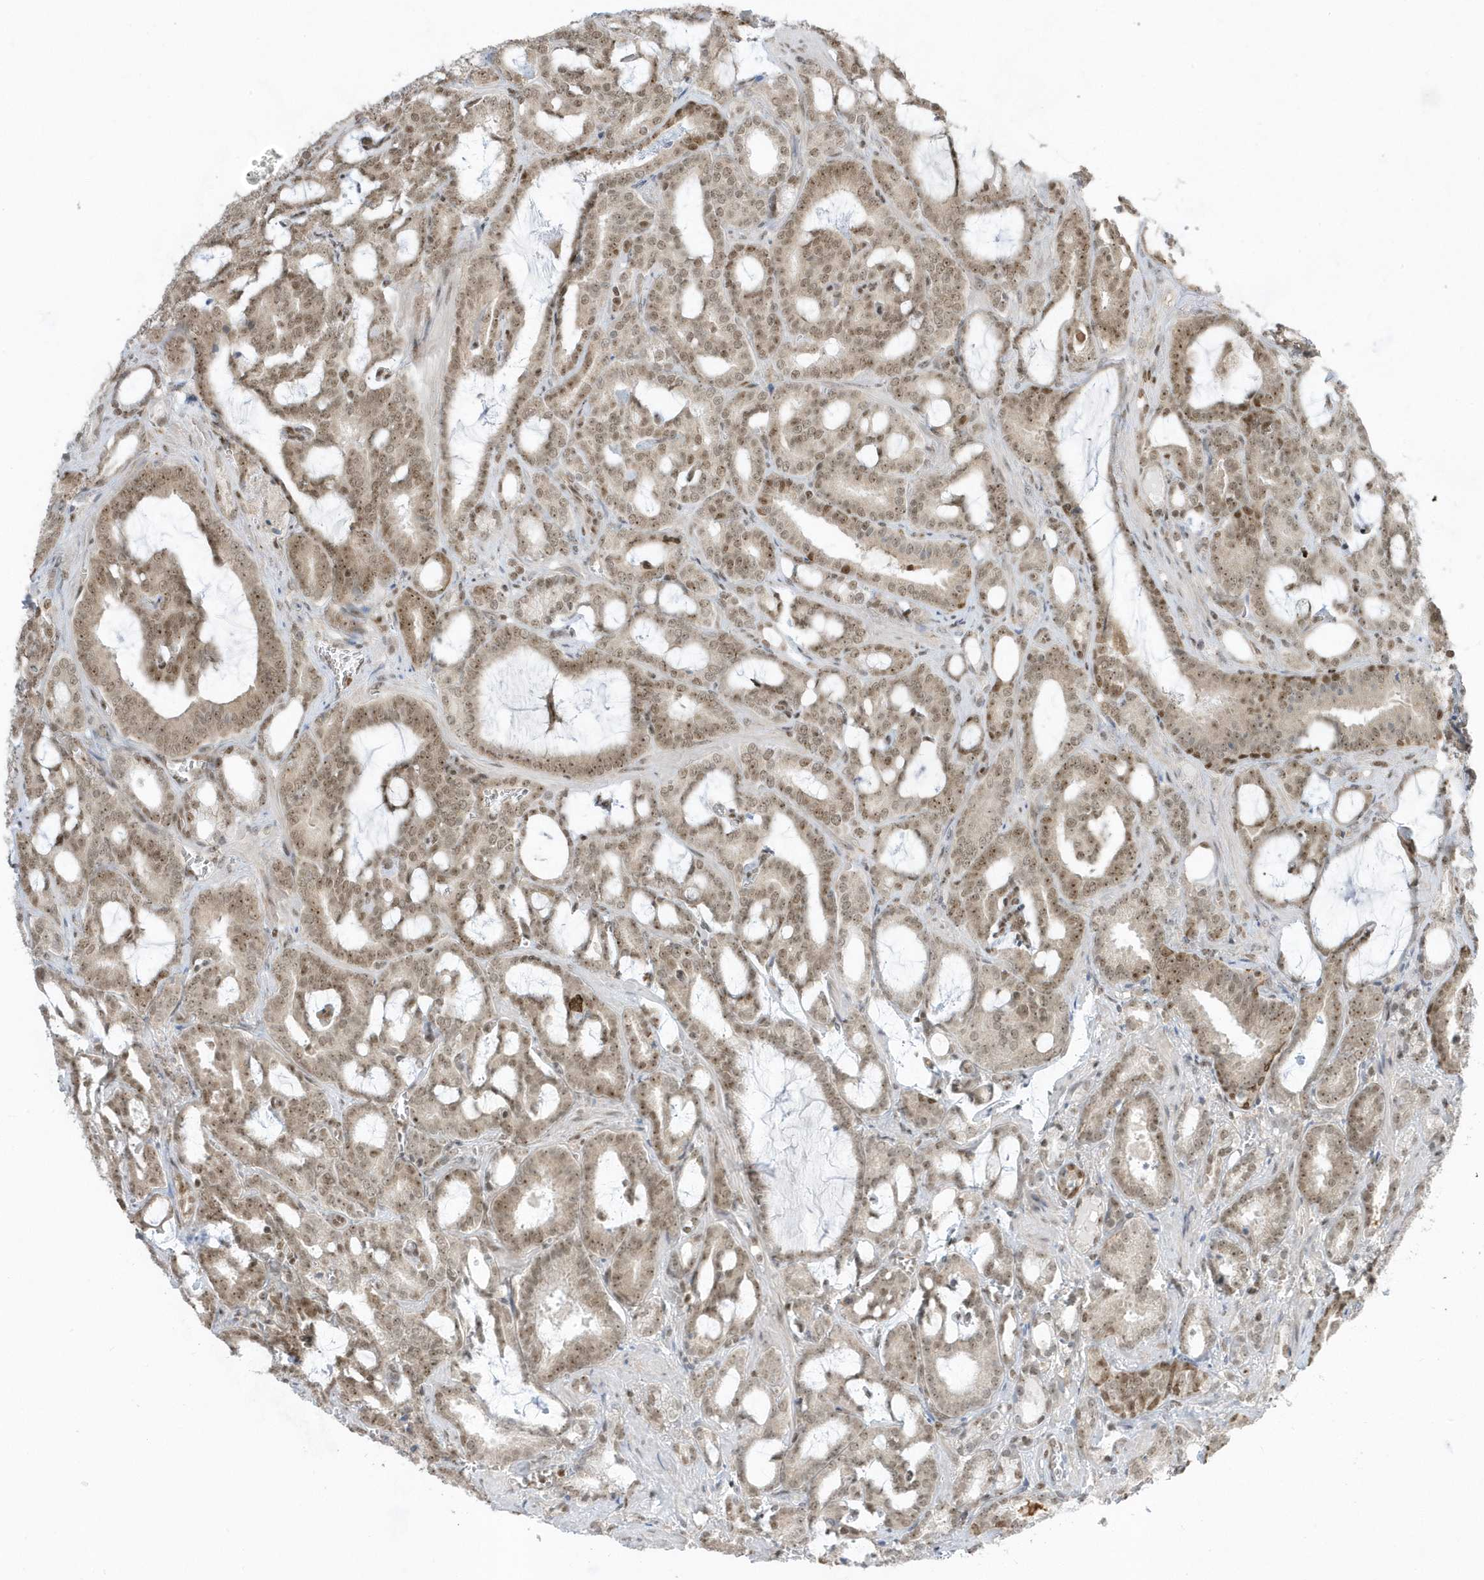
{"staining": {"intensity": "weak", "quantity": ">75%", "location": "nuclear"}, "tissue": "prostate cancer", "cell_type": "Tumor cells", "image_type": "cancer", "snomed": [{"axis": "morphology", "description": "Adenocarcinoma, High grade"}, {"axis": "topography", "description": "Prostate and seminal vesicle, NOS"}], "caption": "High-grade adenocarcinoma (prostate) stained for a protein (brown) exhibits weak nuclear positive positivity in approximately >75% of tumor cells.", "gene": "ZNF740", "patient": {"sex": "male", "age": 67}}